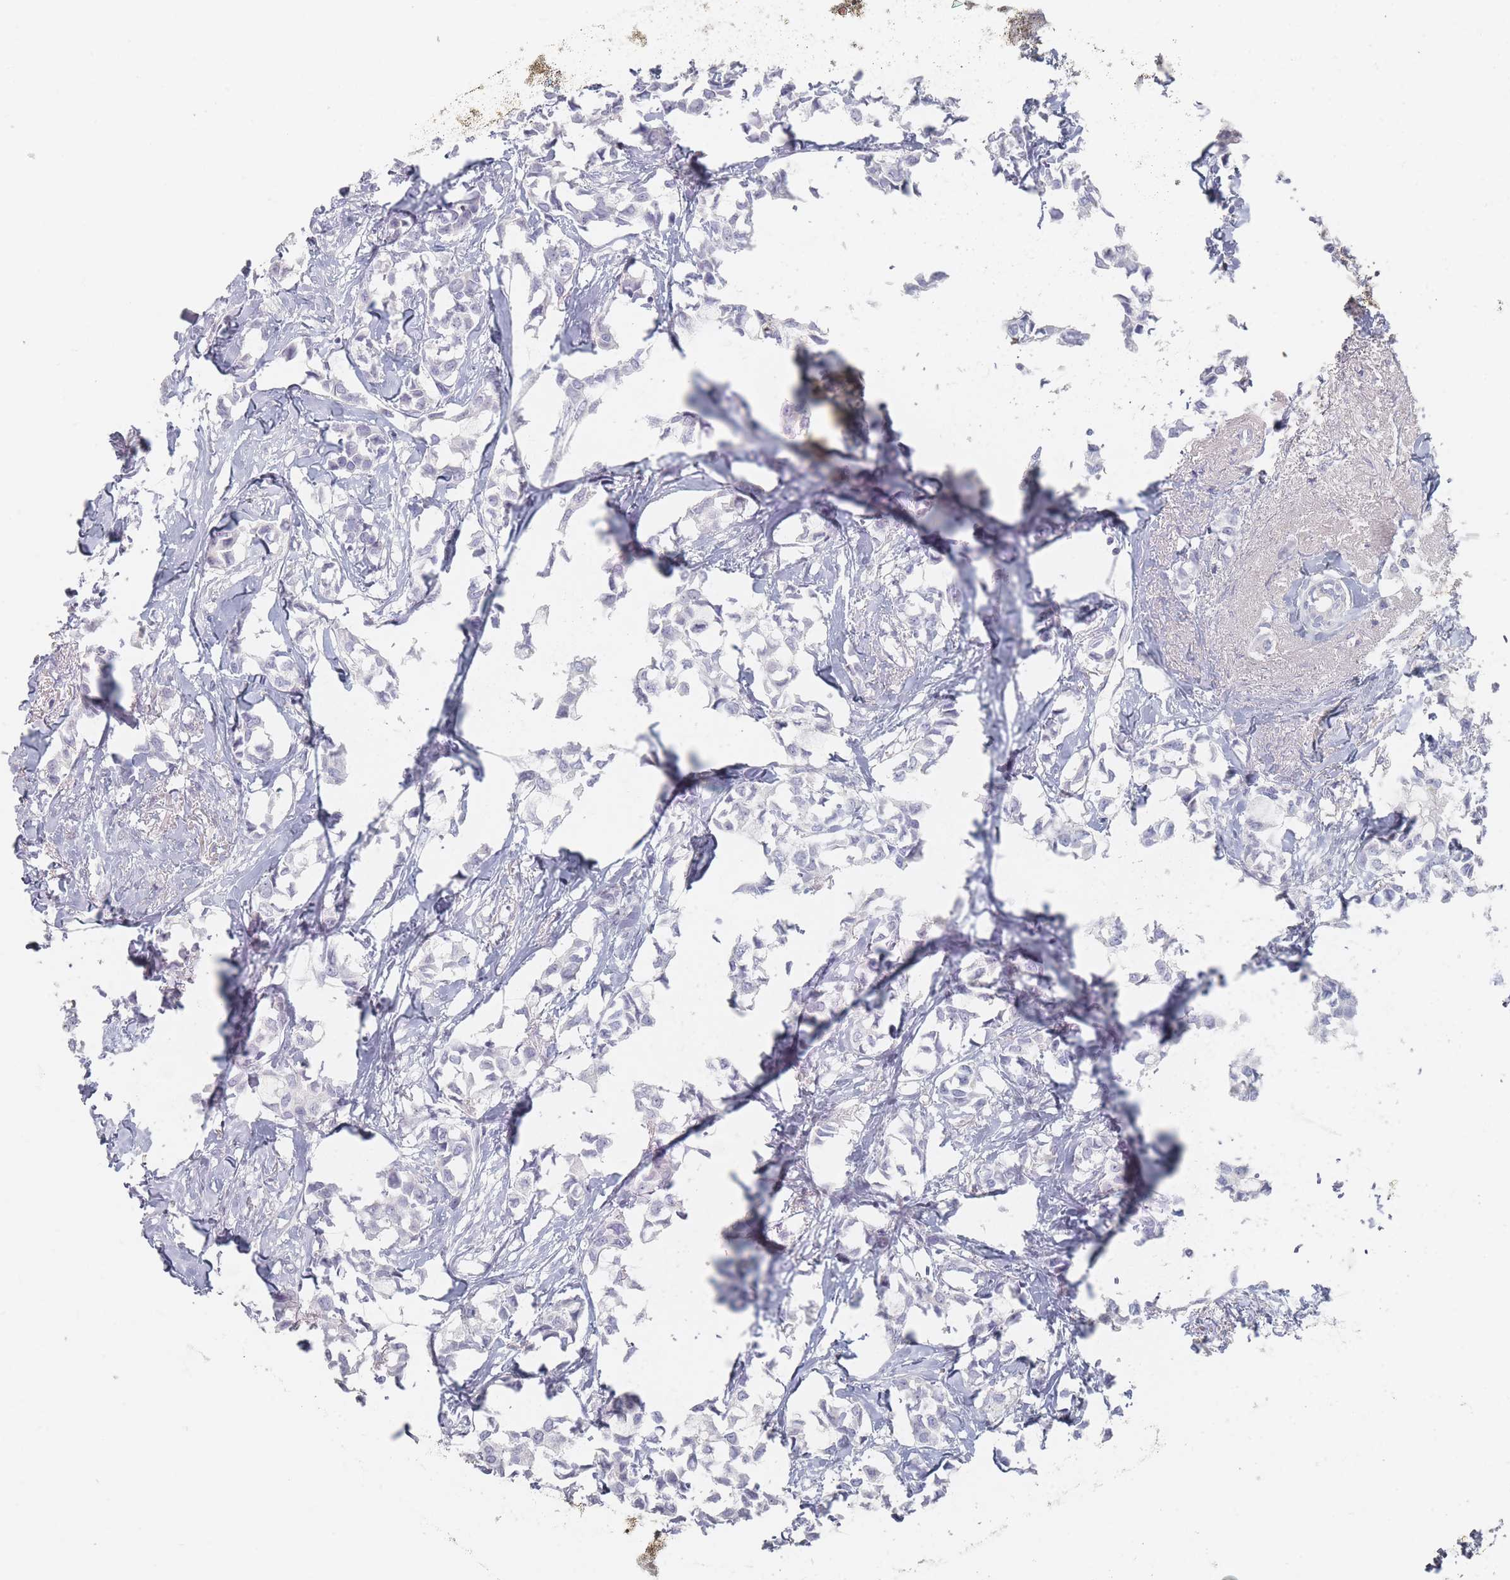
{"staining": {"intensity": "negative", "quantity": "none", "location": "none"}, "tissue": "breast cancer", "cell_type": "Tumor cells", "image_type": "cancer", "snomed": [{"axis": "morphology", "description": "Duct carcinoma"}, {"axis": "topography", "description": "Breast"}], "caption": "IHC of breast cancer (invasive ductal carcinoma) displays no staining in tumor cells. (DAB (3,3'-diaminobenzidine) immunohistochemistry (IHC) visualized using brightfield microscopy, high magnification).", "gene": "CD37", "patient": {"sex": "female", "age": 73}}